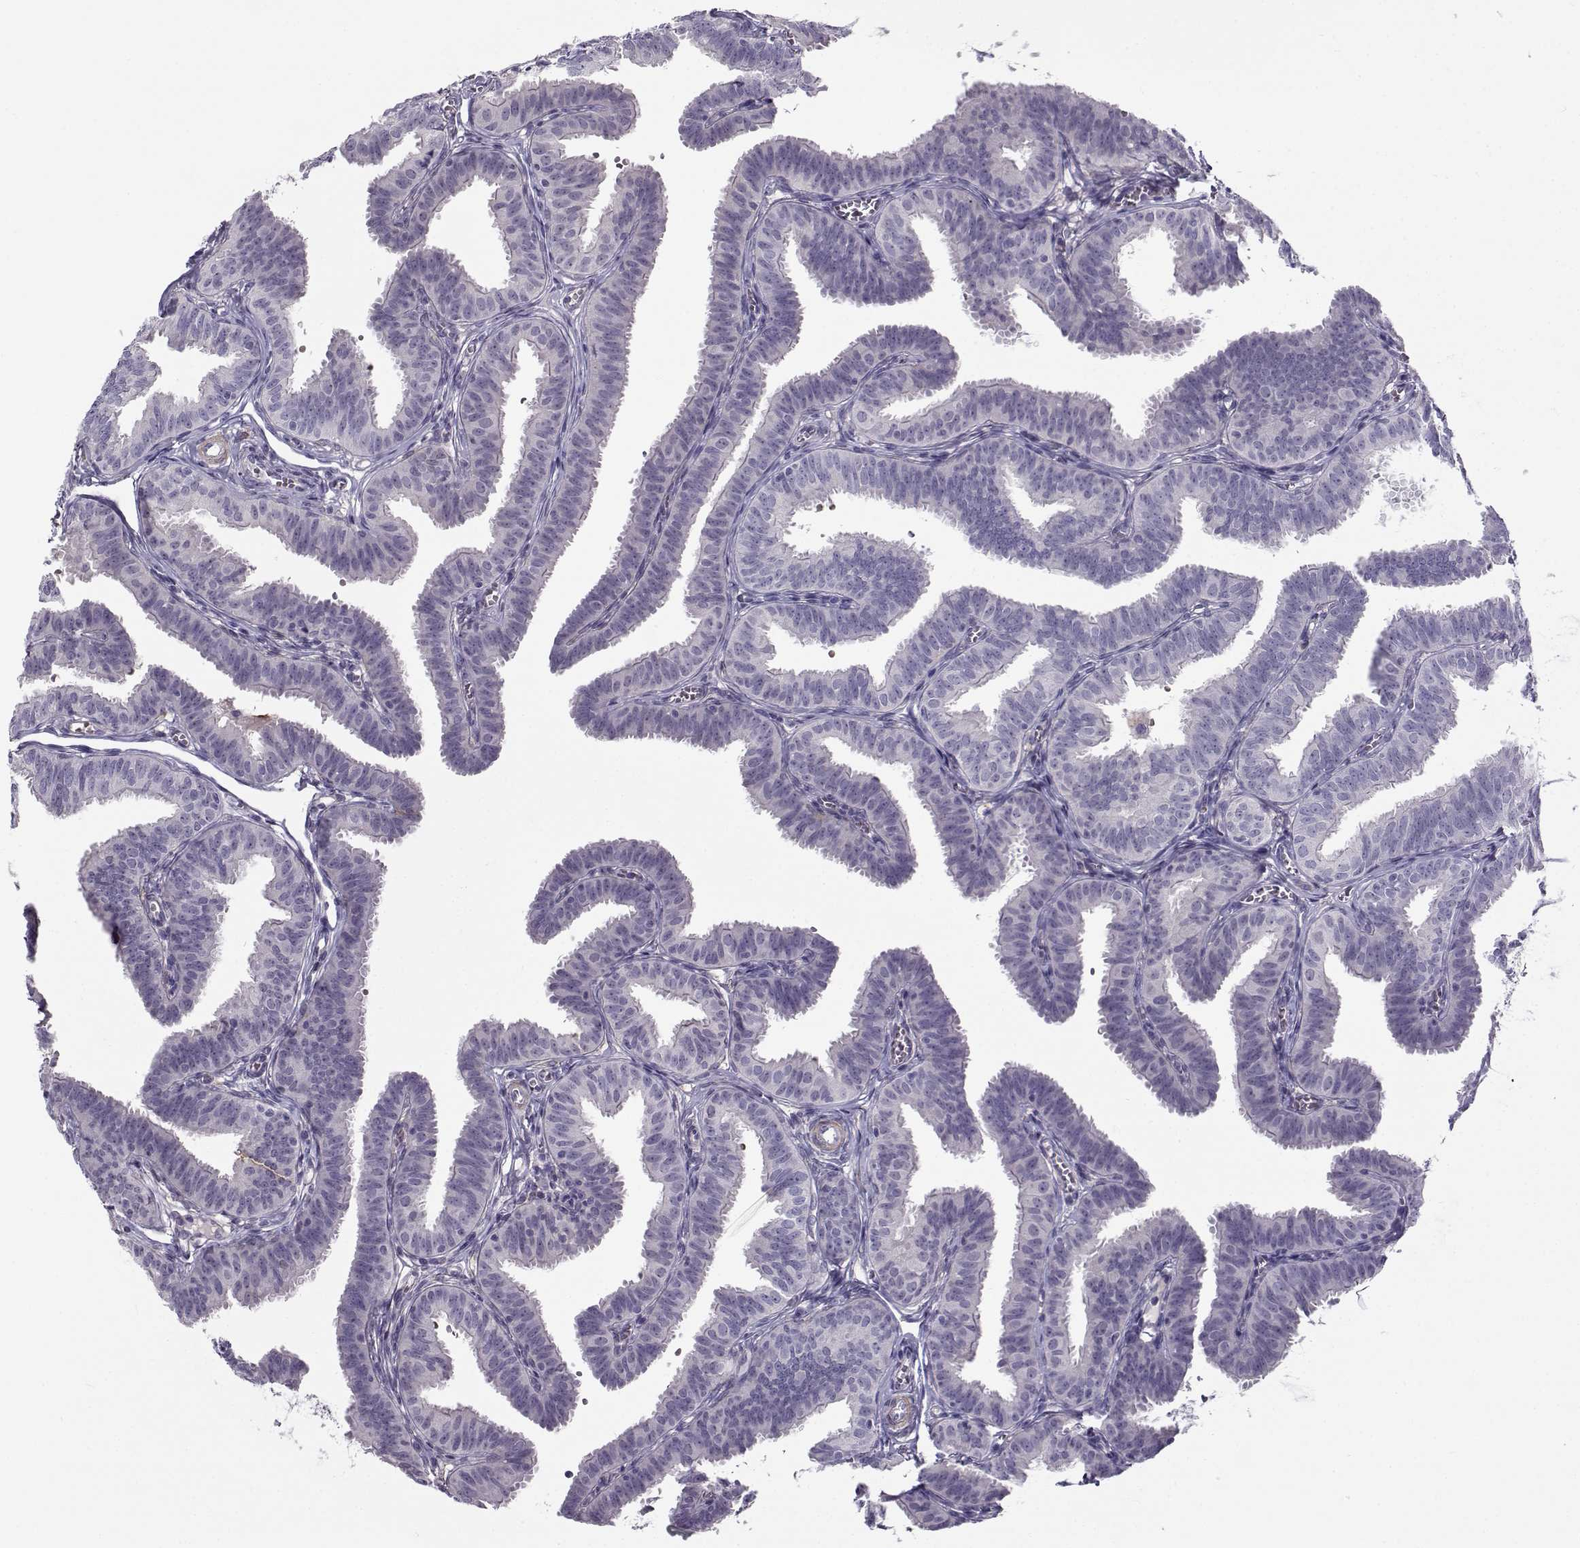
{"staining": {"intensity": "negative", "quantity": "none", "location": "none"}, "tissue": "fallopian tube", "cell_type": "Glandular cells", "image_type": "normal", "snomed": [{"axis": "morphology", "description": "Normal tissue, NOS"}, {"axis": "topography", "description": "Fallopian tube"}], "caption": "Glandular cells are negative for brown protein staining in benign fallopian tube. (Stains: DAB (3,3'-diaminobenzidine) immunohistochemistry with hematoxylin counter stain, Microscopy: brightfield microscopy at high magnification).", "gene": "UCP3", "patient": {"sex": "female", "age": 25}}